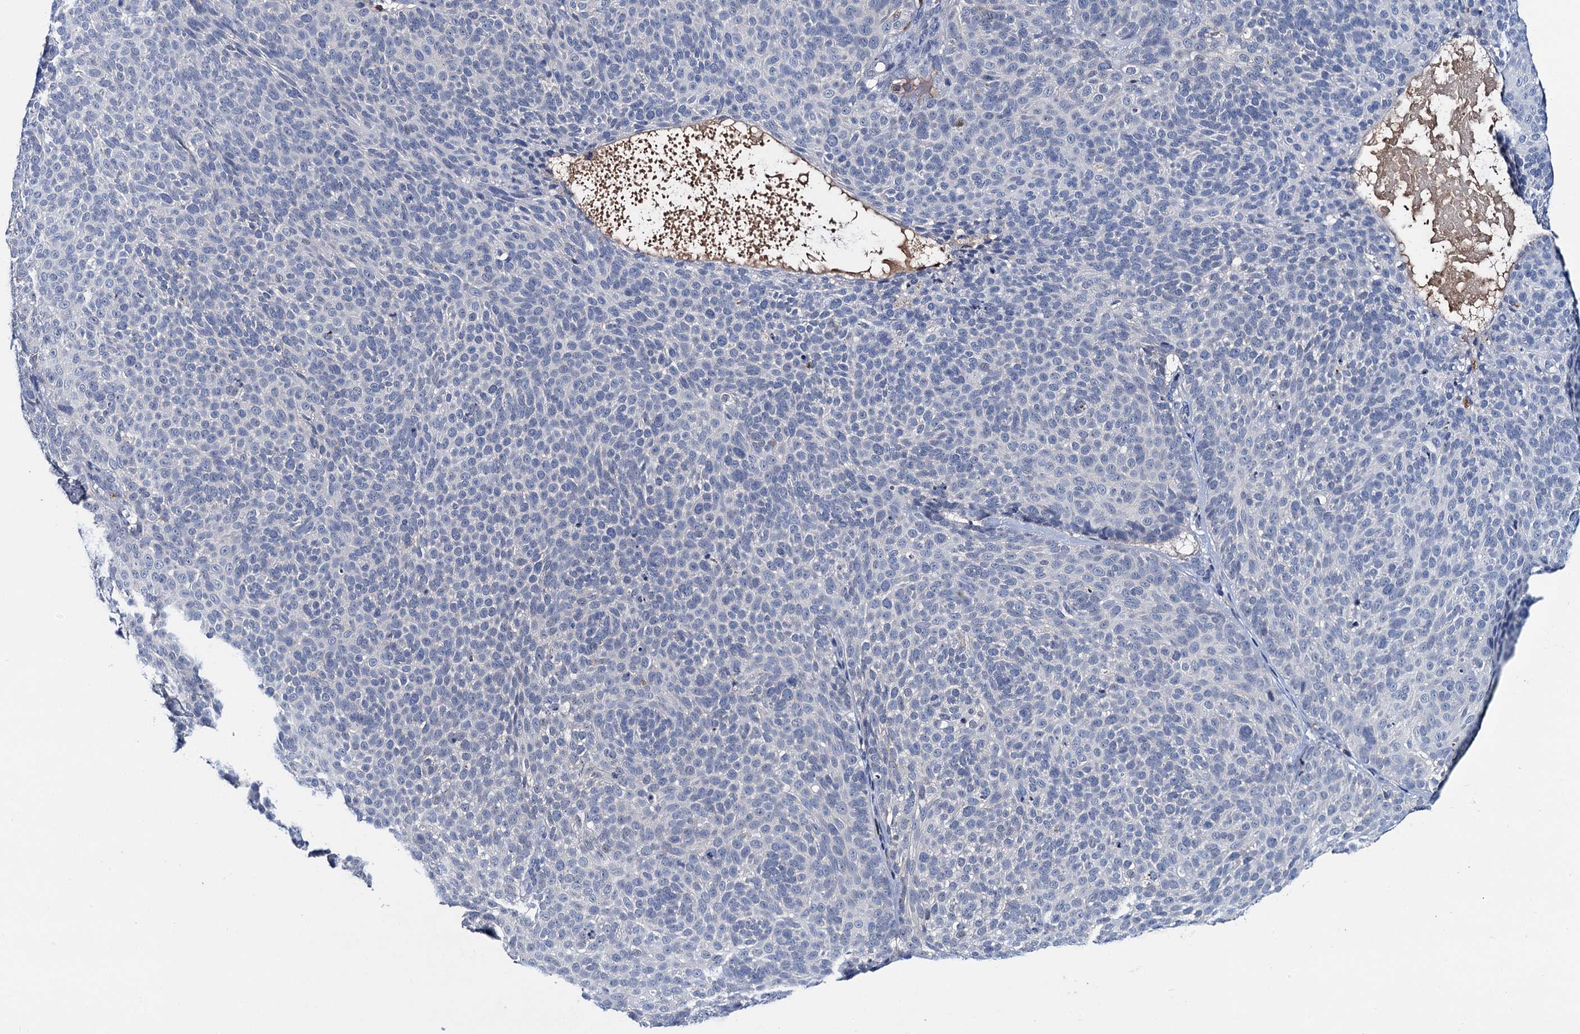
{"staining": {"intensity": "negative", "quantity": "none", "location": "none"}, "tissue": "skin cancer", "cell_type": "Tumor cells", "image_type": "cancer", "snomed": [{"axis": "morphology", "description": "Basal cell carcinoma"}, {"axis": "topography", "description": "Skin"}], "caption": "A high-resolution photomicrograph shows immunohistochemistry (IHC) staining of skin cancer (basal cell carcinoma), which demonstrates no significant expression in tumor cells.", "gene": "FGFR2", "patient": {"sex": "male", "age": 85}}